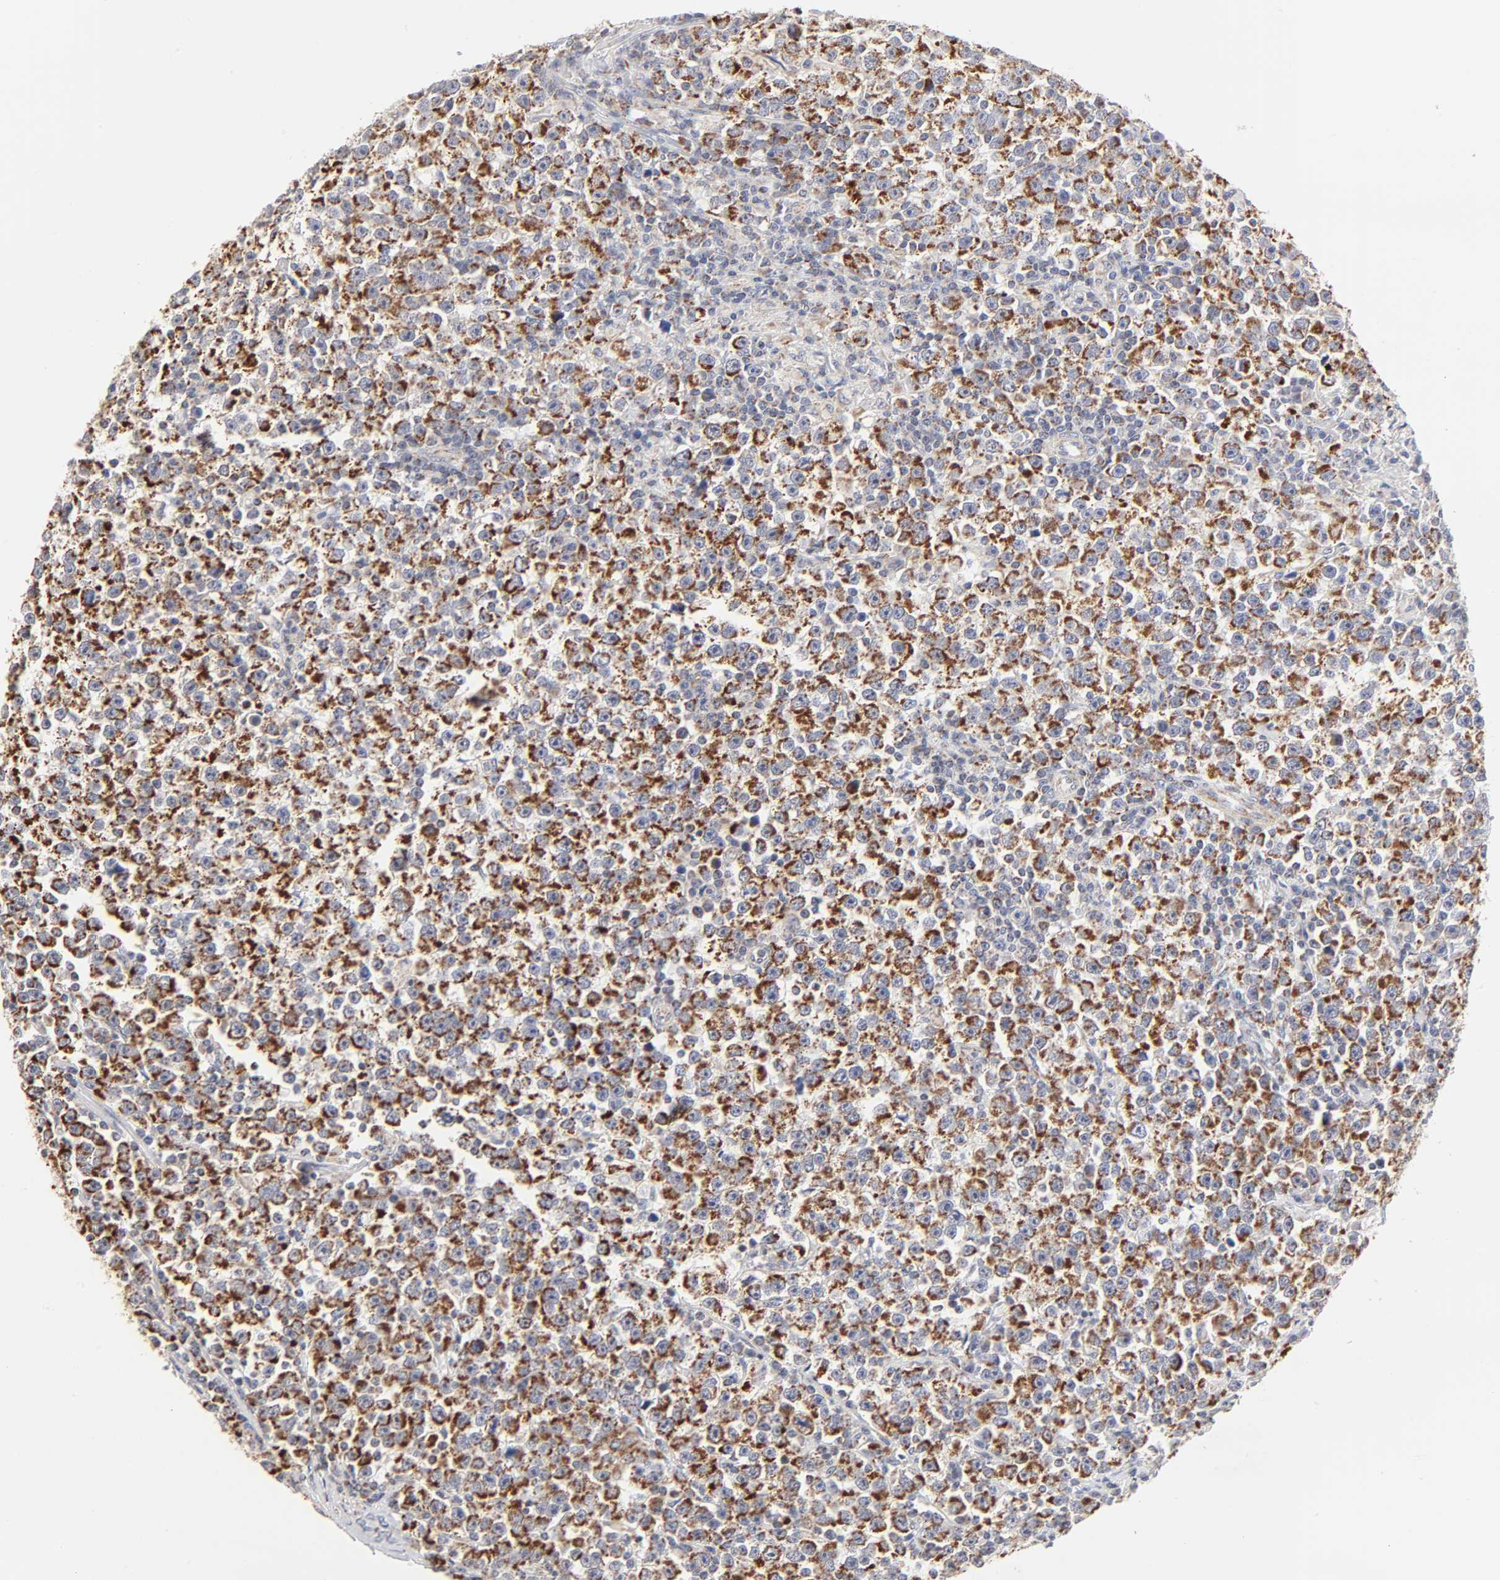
{"staining": {"intensity": "strong", "quantity": ">75%", "location": "cytoplasmic/membranous"}, "tissue": "testis cancer", "cell_type": "Tumor cells", "image_type": "cancer", "snomed": [{"axis": "morphology", "description": "Seminoma, NOS"}, {"axis": "topography", "description": "Testis"}], "caption": "Protein expression analysis of human seminoma (testis) reveals strong cytoplasmic/membranous expression in approximately >75% of tumor cells.", "gene": "MRPL58", "patient": {"sex": "male", "age": 43}}